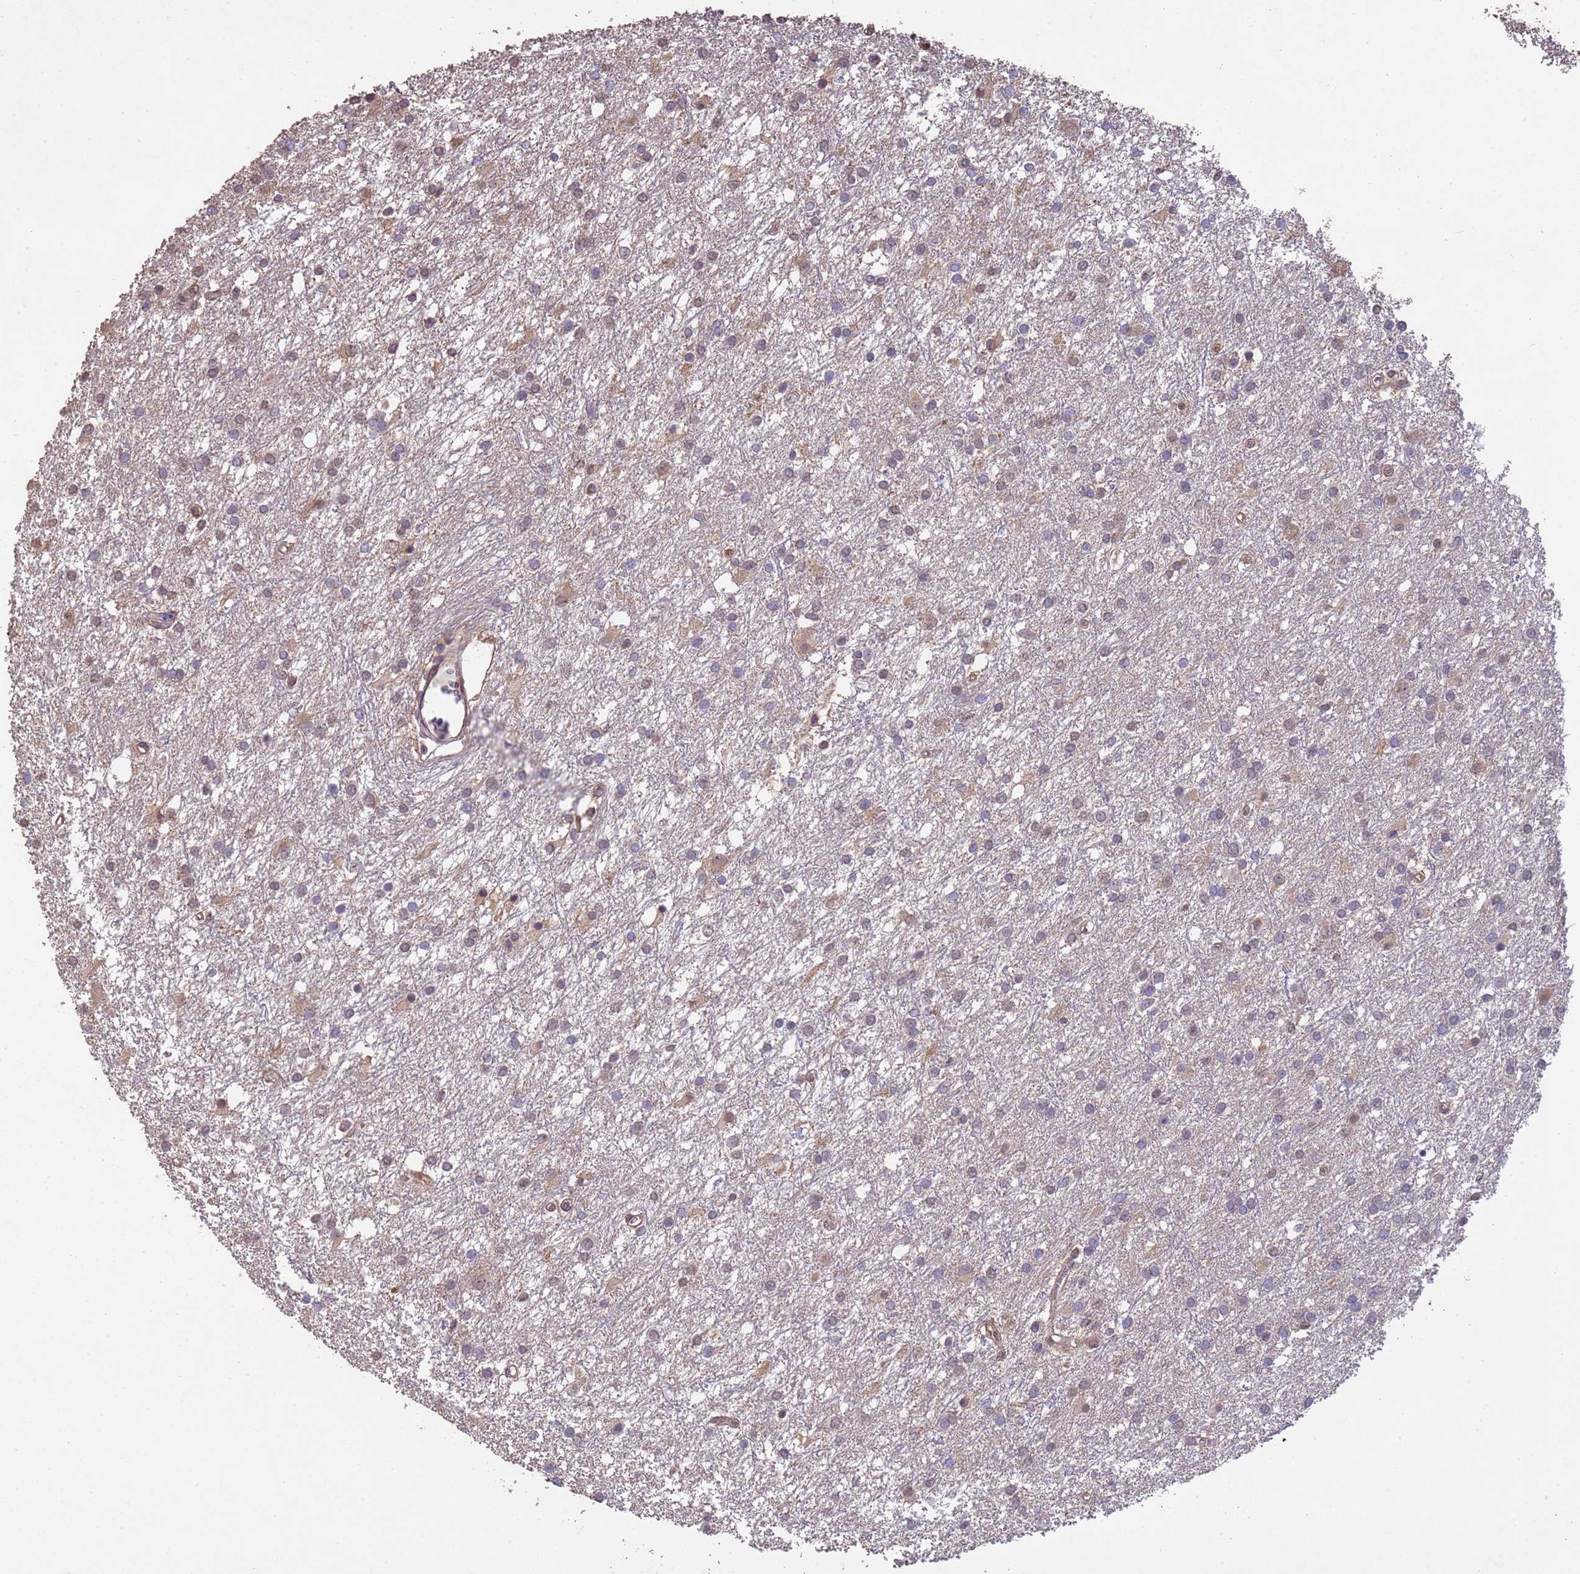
{"staining": {"intensity": "weak", "quantity": "25%-75%", "location": "cytoplasmic/membranous,nuclear"}, "tissue": "glioma", "cell_type": "Tumor cells", "image_type": "cancer", "snomed": [{"axis": "morphology", "description": "Glioma, malignant, High grade"}, {"axis": "topography", "description": "Brain"}], "caption": "An image of human glioma stained for a protein demonstrates weak cytoplasmic/membranous and nuclear brown staining in tumor cells.", "gene": "NPHP1", "patient": {"sex": "female", "age": 50}}